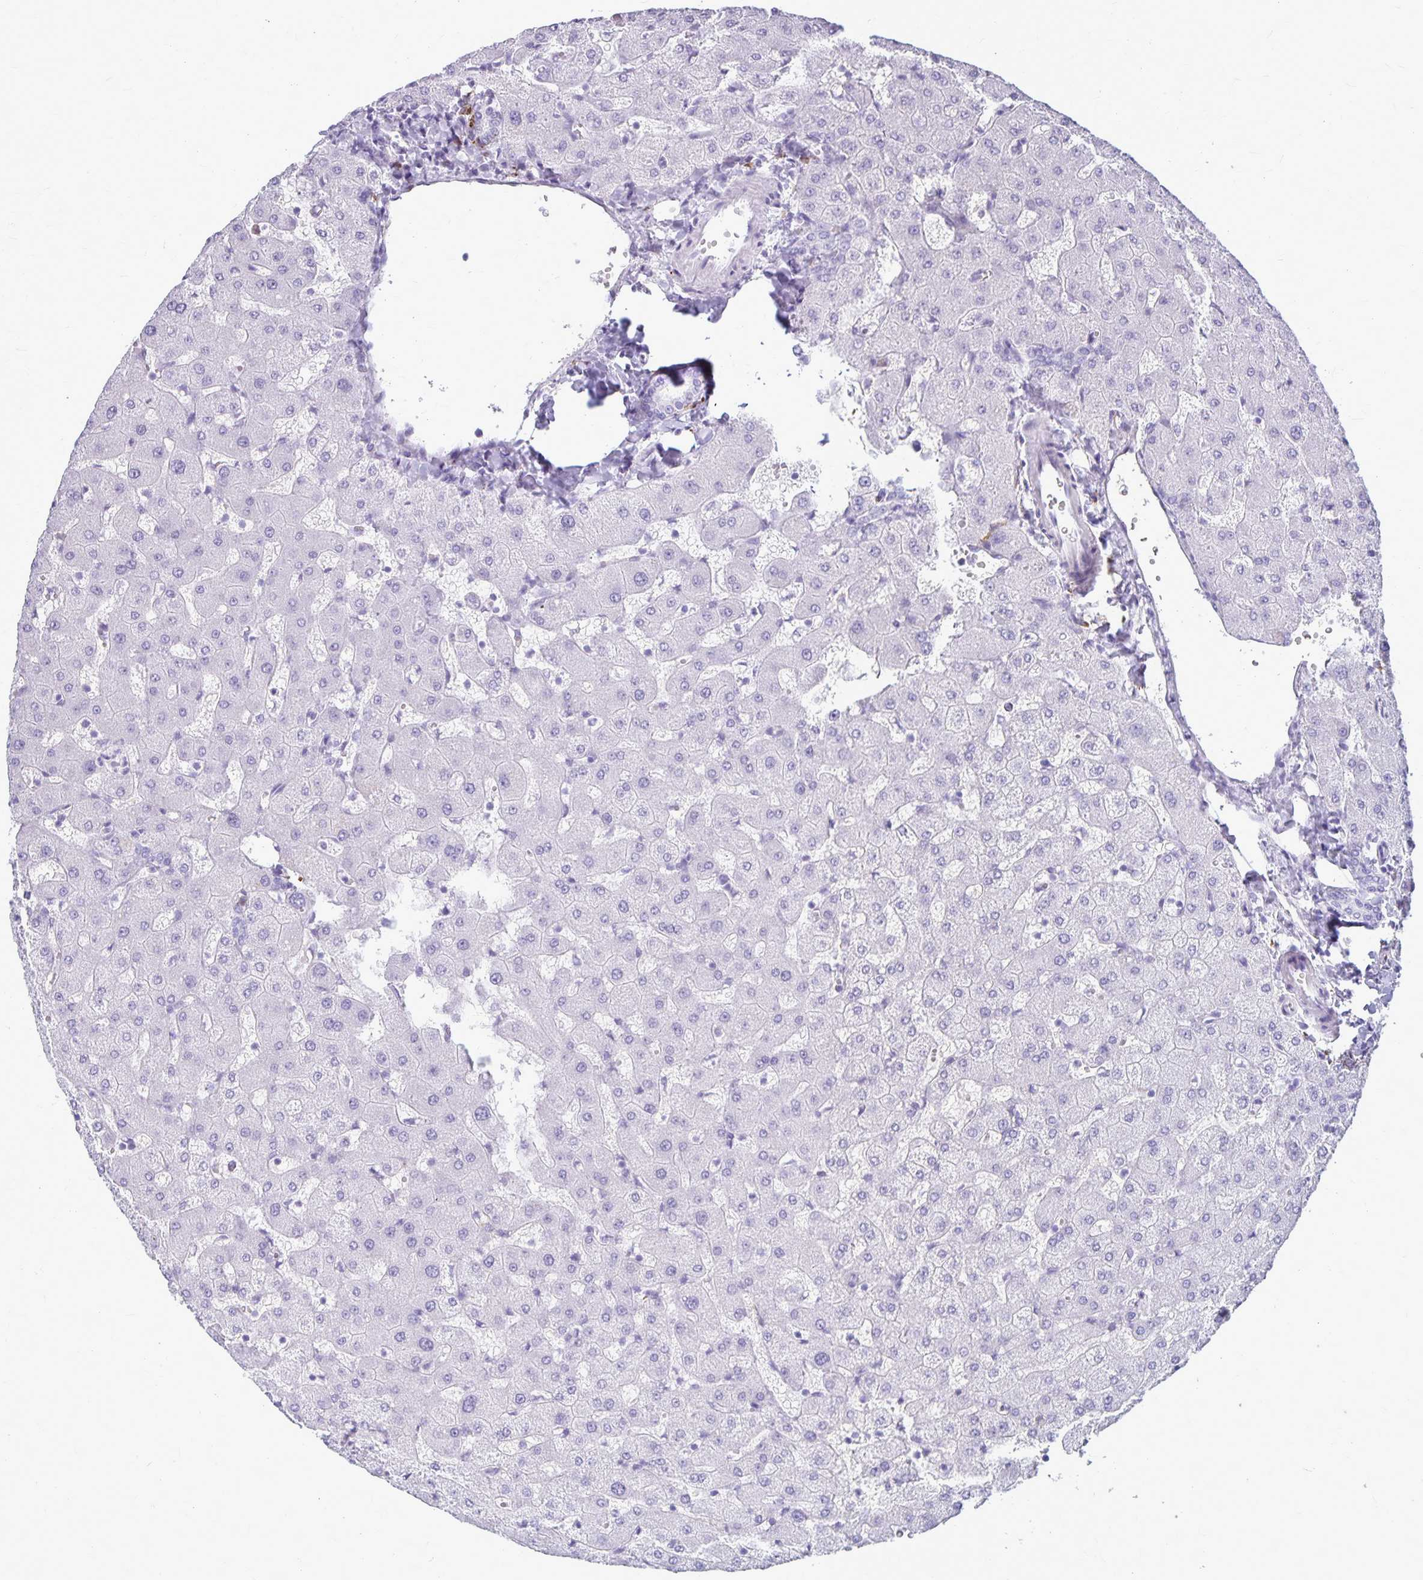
{"staining": {"intensity": "negative", "quantity": "none", "location": "none"}, "tissue": "liver", "cell_type": "Cholangiocytes", "image_type": "normal", "snomed": [{"axis": "morphology", "description": "Normal tissue, NOS"}, {"axis": "topography", "description": "Liver"}], "caption": "An image of liver stained for a protein reveals no brown staining in cholangiocytes.", "gene": "RTN1", "patient": {"sex": "female", "age": 63}}